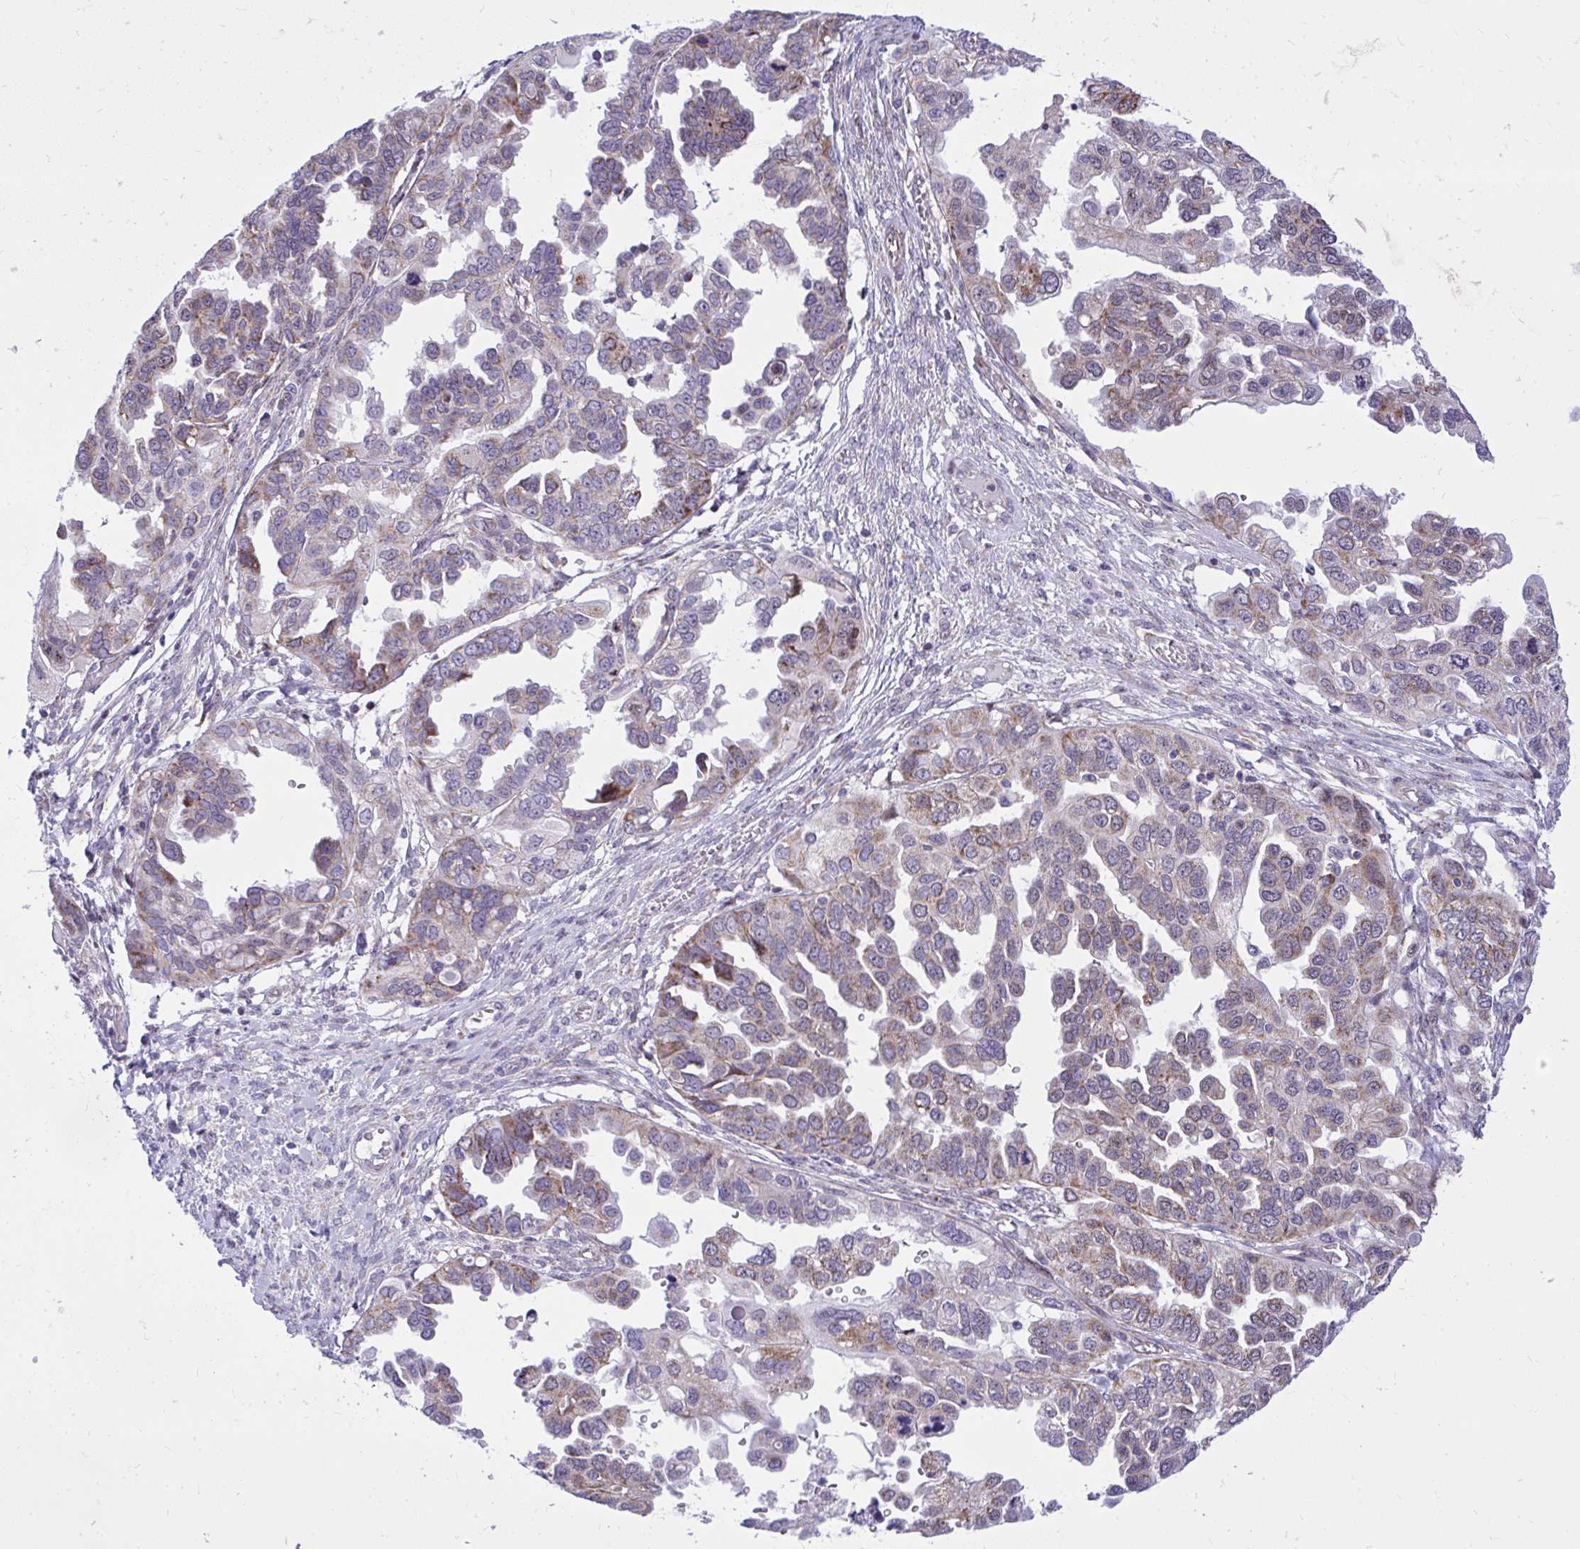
{"staining": {"intensity": "weak", "quantity": "25%-75%", "location": "cytoplasmic/membranous"}, "tissue": "ovarian cancer", "cell_type": "Tumor cells", "image_type": "cancer", "snomed": [{"axis": "morphology", "description": "Cystadenocarcinoma, serous, NOS"}, {"axis": "topography", "description": "Ovary"}], "caption": "Protein staining exhibits weak cytoplasmic/membranous staining in about 25%-75% of tumor cells in ovarian serous cystadenocarcinoma. (brown staining indicates protein expression, while blue staining denotes nuclei).", "gene": "GPRIN3", "patient": {"sex": "female", "age": 53}}